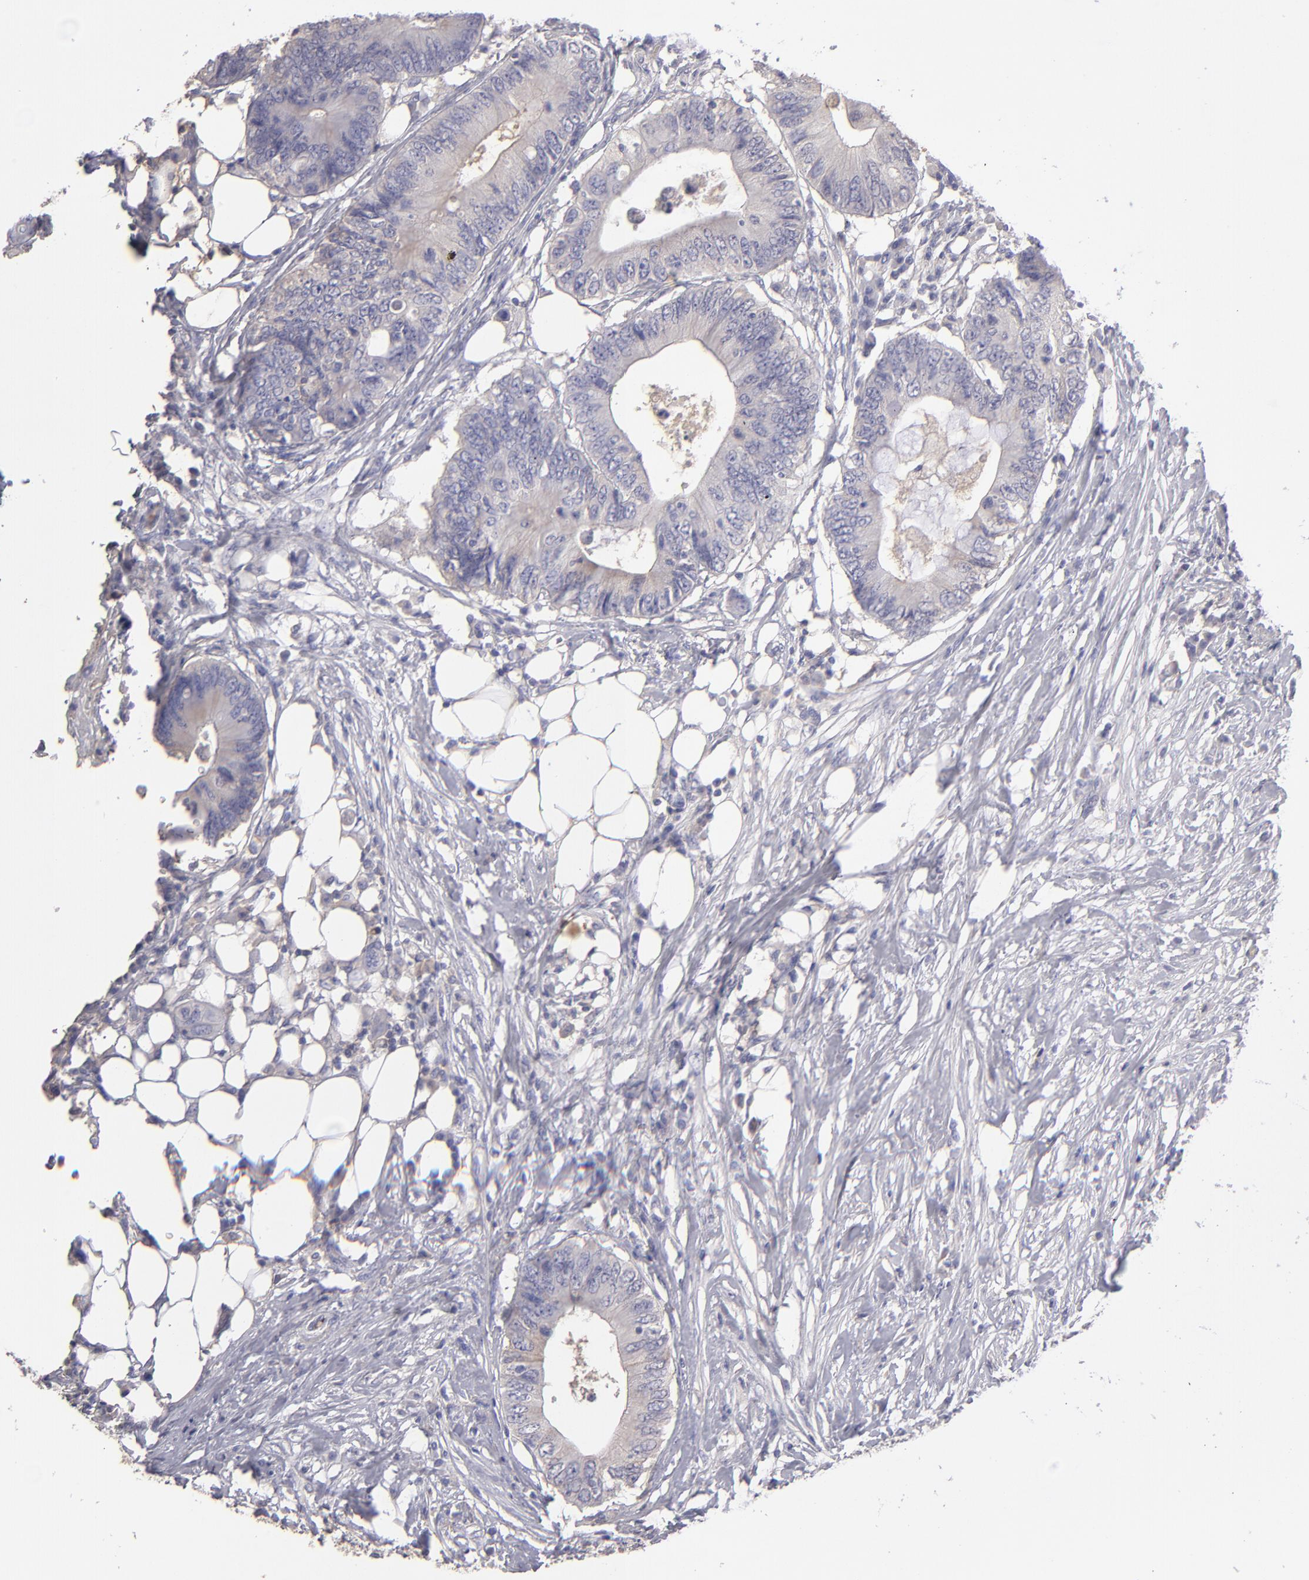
{"staining": {"intensity": "negative", "quantity": "none", "location": "none"}, "tissue": "colorectal cancer", "cell_type": "Tumor cells", "image_type": "cancer", "snomed": [{"axis": "morphology", "description": "Adenocarcinoma, NOS"}, {"axis": "topography", "description": "Colon"}], "caption": "Immunohistochemistry (IHC) photomicrograph of human colorectal cancer stained for a protein (brown), which reveals no positivity in tumor cells.", "gene": "ABCC4", "patient": {"sex": "male", "age": 71}}